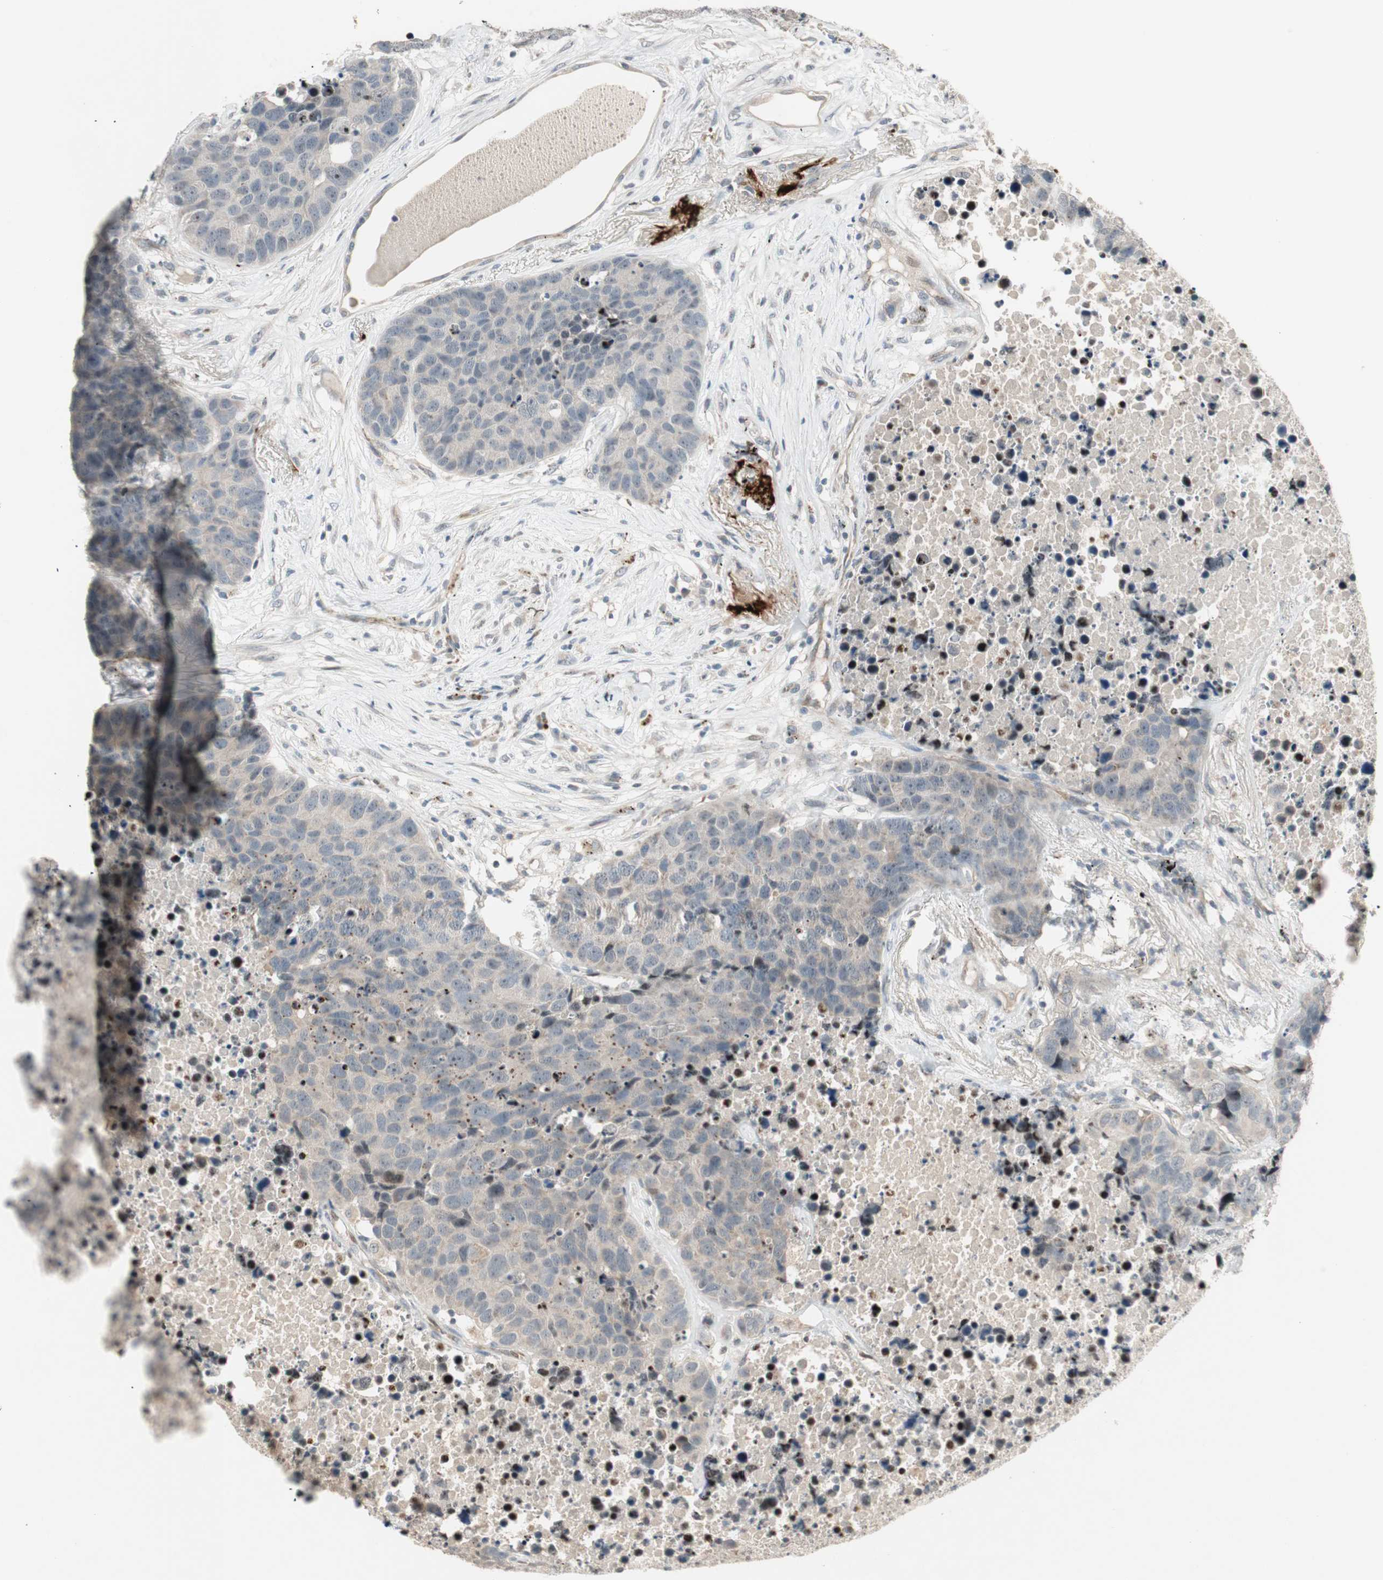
{"staining": {"intensity": "negative", "quantity": "none", "location": "none"}, "tissue": "carcinoid", "cell_type": "Tumor cells", "image_type": "cancer", "snomed": [{"axis": "morphology", "description": "Carcinoid, malignant, NOS"}, {"axis": "topography", "description": "Lung"}], "caption": "The histopathology image demonstrates no significant staining in tumor cells of carcinoid (malignant).", "gene": "ACSL5", "patient": {"sex": "male", "age": 60}}